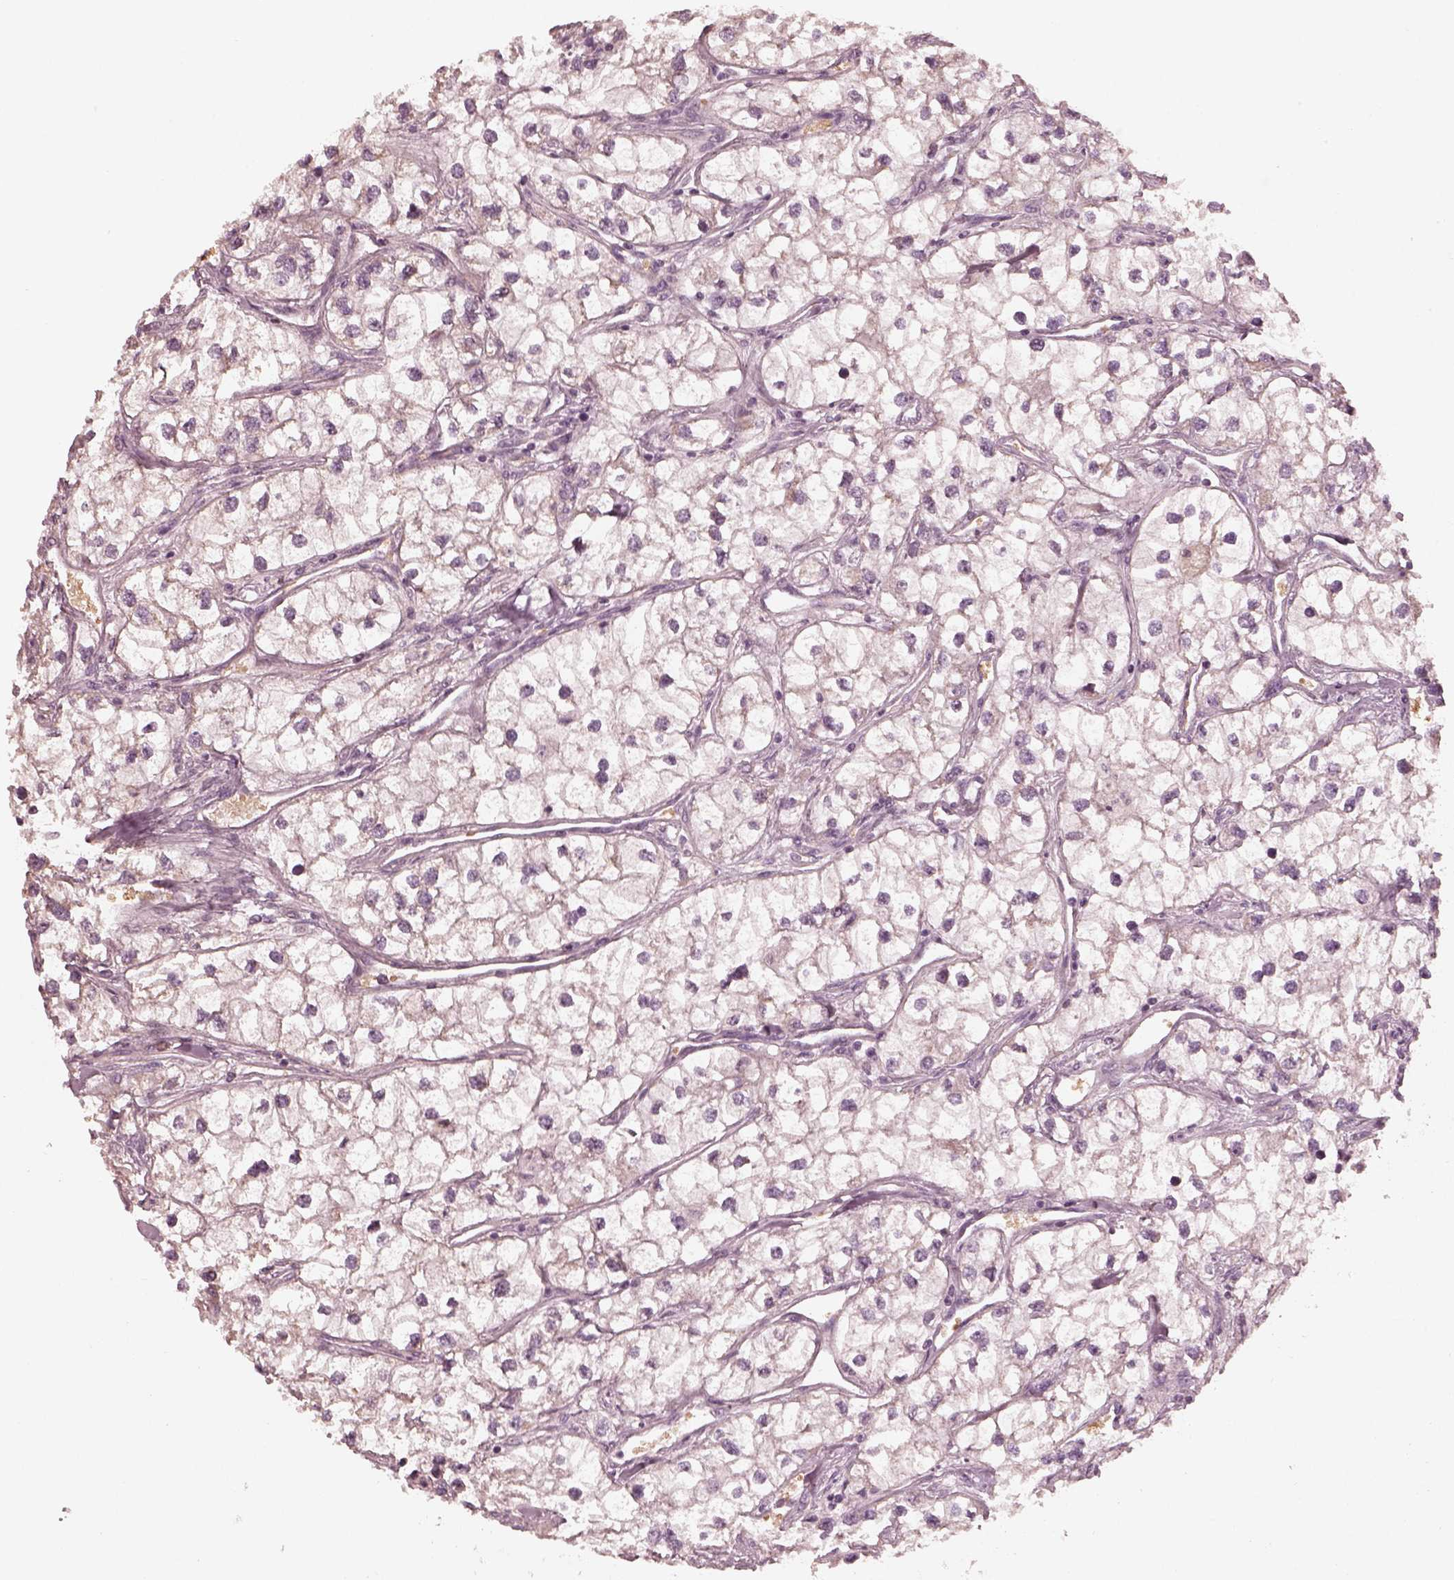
{"staining": {"intensity": "negative", "quantity": "none", "location": "none"}, "tissue": "renal cancer", "cell_type": "Tumor cells", "image_type": "cancer", "snomed": [{"axis": "morphology", "description": "Adenocarcinoma, NOS"}, {"axis": "topography", "description": "Kidney"}], "caption": "High power microscopy photomicrograph of an immunohistochemistry (IHC) micrograph of renal cancer, revealing no significant expression in tumor cells. (Immunohistochemistry, brightfield microscopy, high magnification).", "gene": "ANKLE1", "patient": {"sex": "male", "age": 59}}